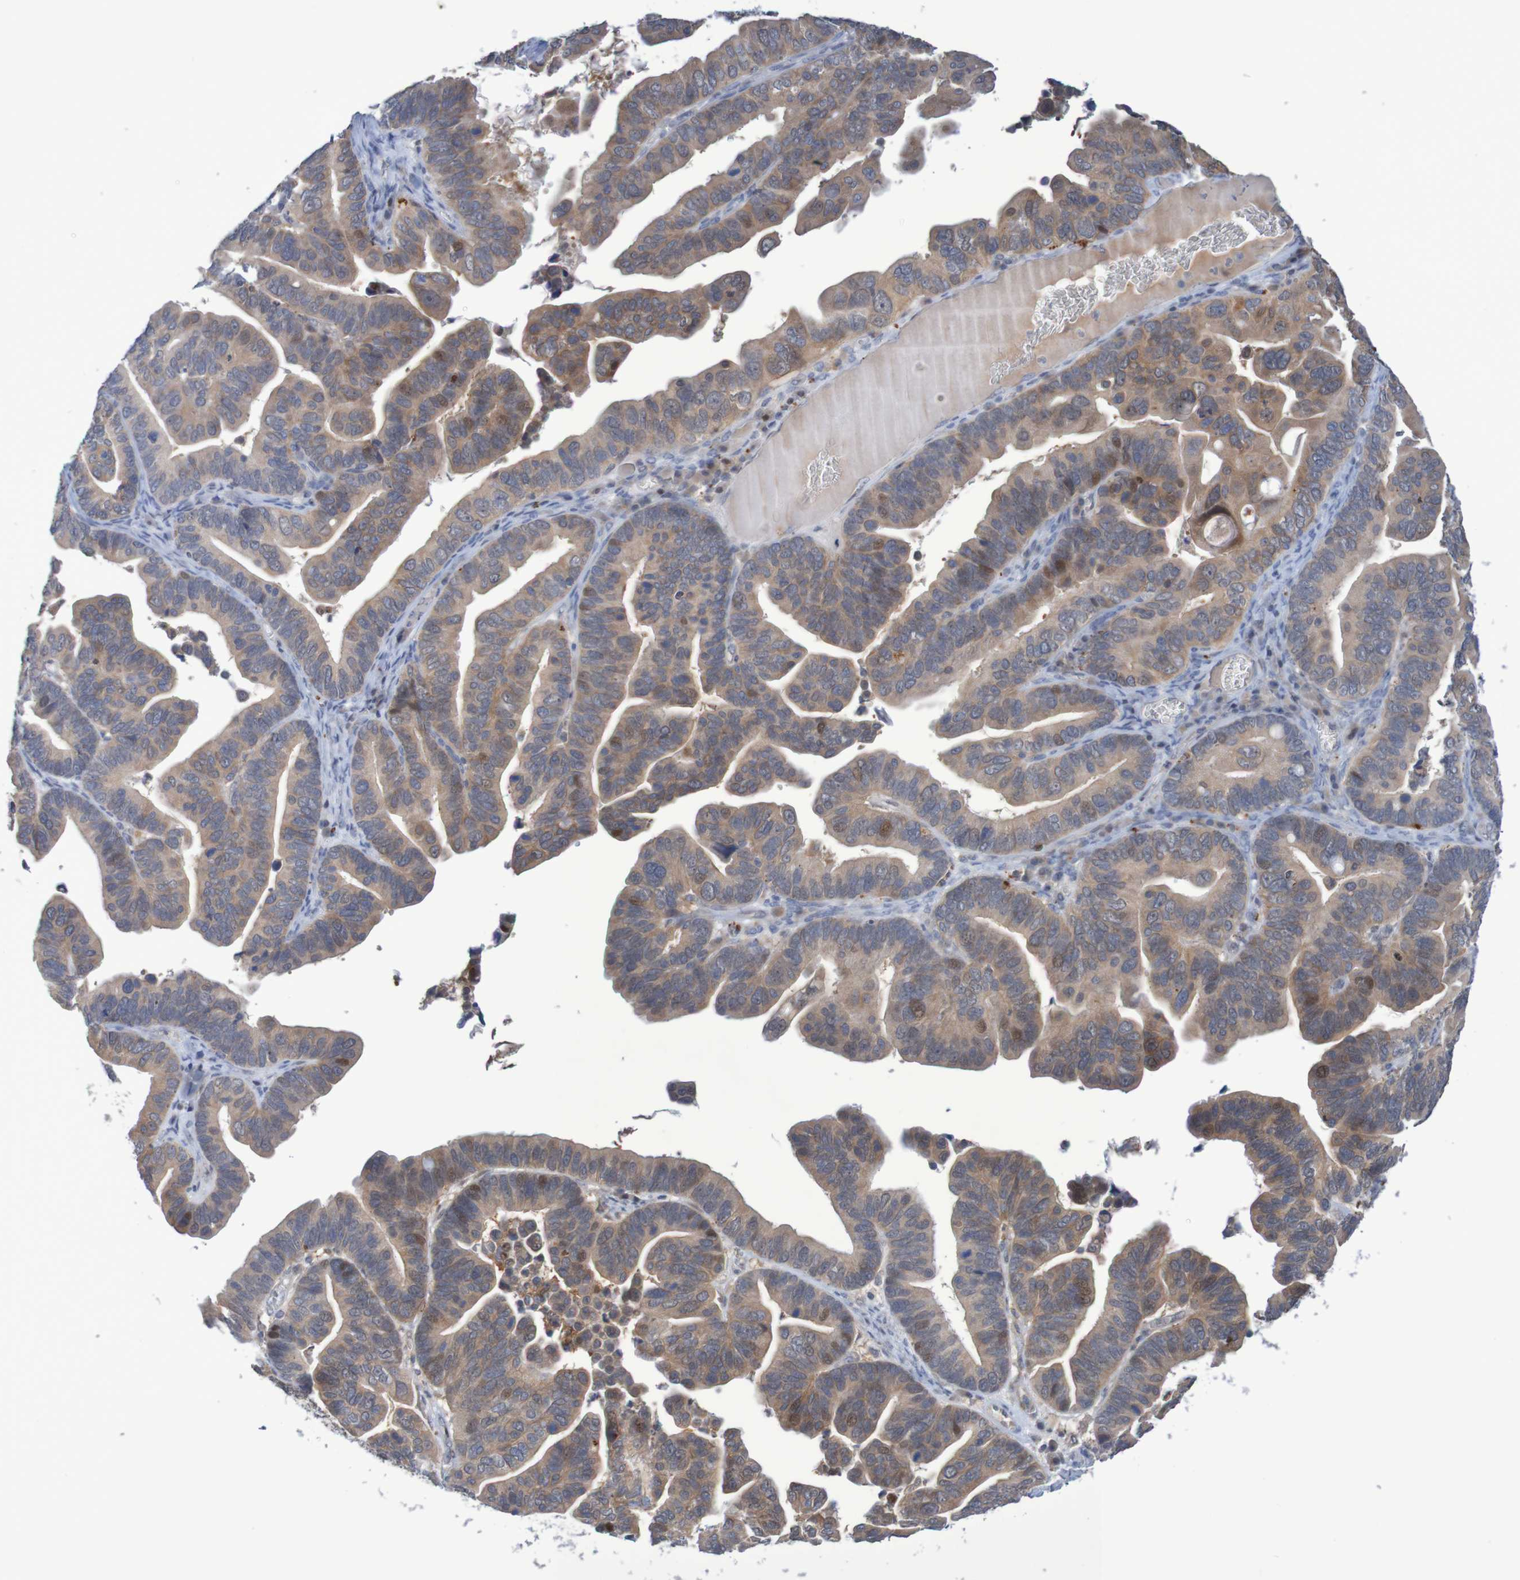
{"staining": {"intensity": "moderate", "quantity": ">75%", "location": "cytoplasmic/membranous,nuclear"}, "tissue": "ovarian cancer", "cell_type": "Tumor cells", "image_type": "cancer", "snomed": [{"axis": "morphology", "description": "Cystadenocarcinoma, serous, NOS"}, {"axis": "topography", "description": "Ovary"}], "caption": "Serous cystadenocarcinoma (ovarian) stained with a brown dye demonstrates moderate cytoplasmic/membranous and nuclear positive staining in approximately >75% of tumor cells.", "gene": "FBP2", "patient": {"sex": "female", "age": 56}}